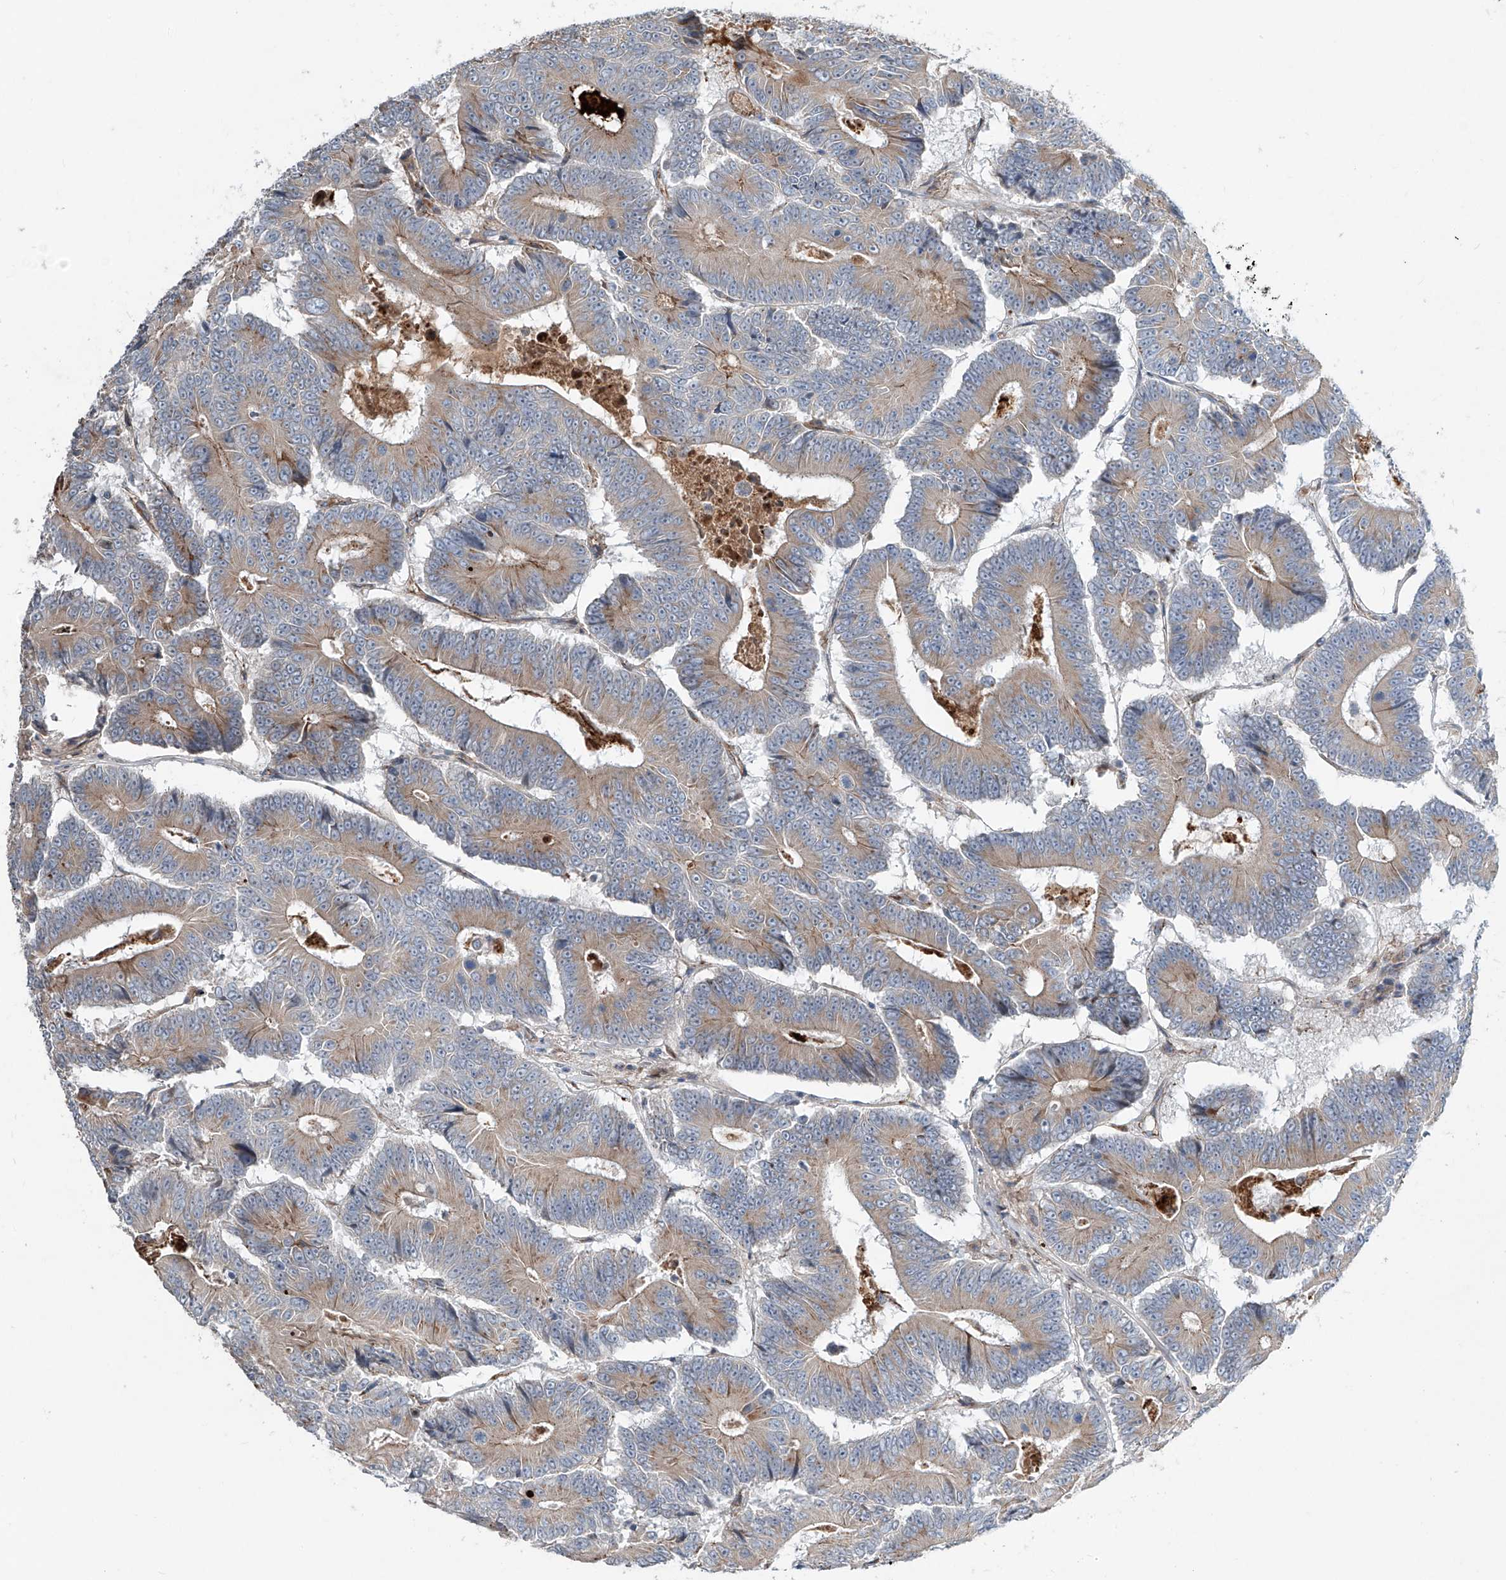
{"staining": {"intensity": "weak", "quantity": ">75%", "location": "cytoplasmic/membranous"}, "tissue": "colorectal cancer", "cell_type": "Tumor cells", "image_type": "cancer", "snomed": [{"axis": "morphology", "description": "Adenocarcinoma, NOS"}, {"axis": "topography", "description": "Colon"}], "caption": "This is a micrograph of immunohistochemistry (IHC) staining of adenocarcinoma (colorectal), which shows weak expression in the cytoplasmic/membranous of tumor cells.", "gene": "CDH5", "patient": {"sex": "male", "age": 83}}